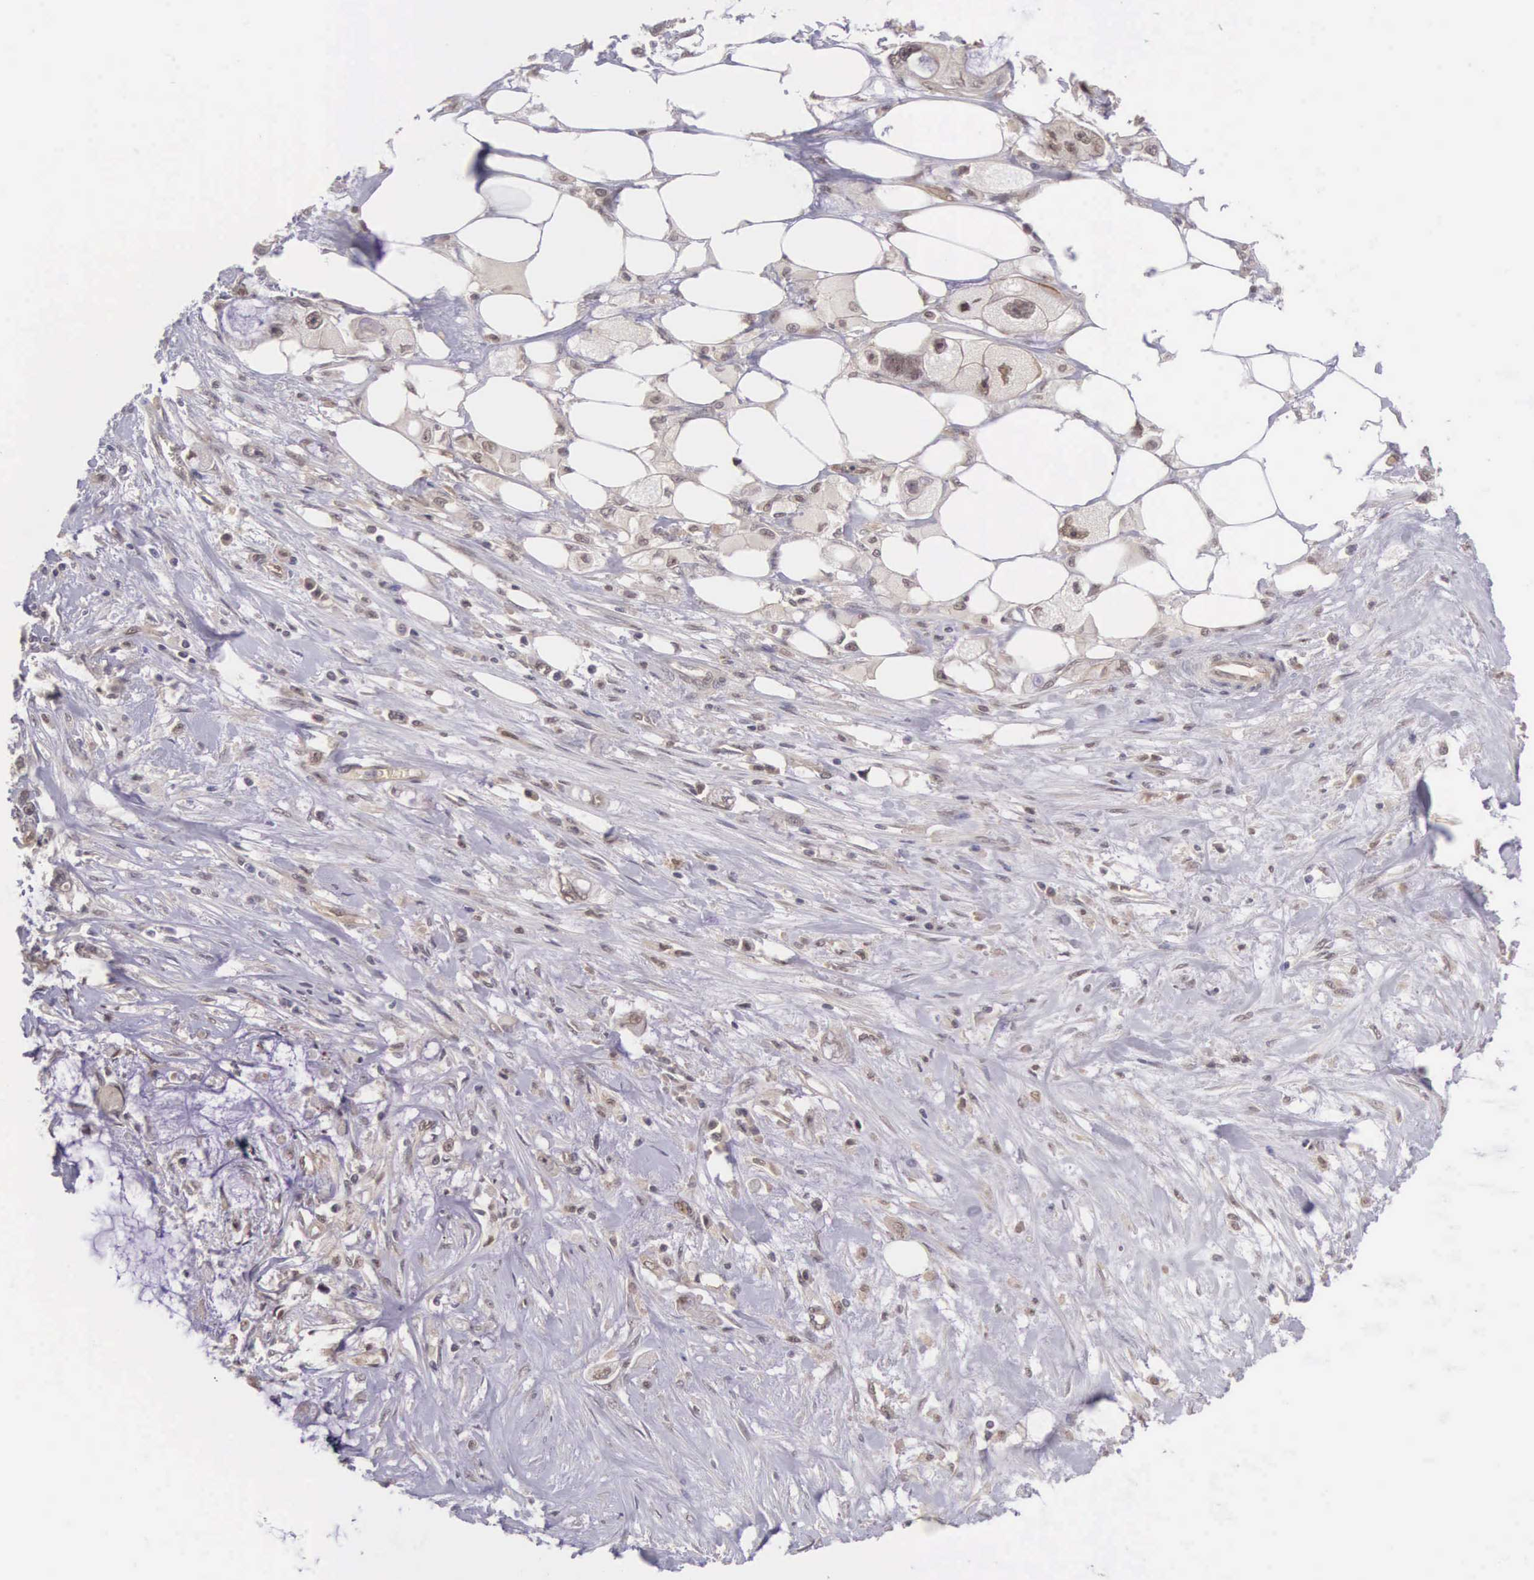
{"staining": {"intensity": "weak", "quantity": ">75%", "location": "cytoplasmic/membranous"}, "tissue": "pancreatic cancer", "cell_type": "Tumor cells", "image_type": "cancer", "snomed": [{"axis": "morphology", "description": "Adenocarcinoma, NOS"}, {"axis": "topography", "description": "Pancreas"}, {"axis": "topography", "description": "Stomach, upper"}], "caption": "IHC of human adenocarcinoma (pancreatic) exhibits low levels of weak cytoplasmic/membranous staining in about >75% of tumor cells.", "gene": "VASH1", "patient": {"sex": "male", "age": 77}}